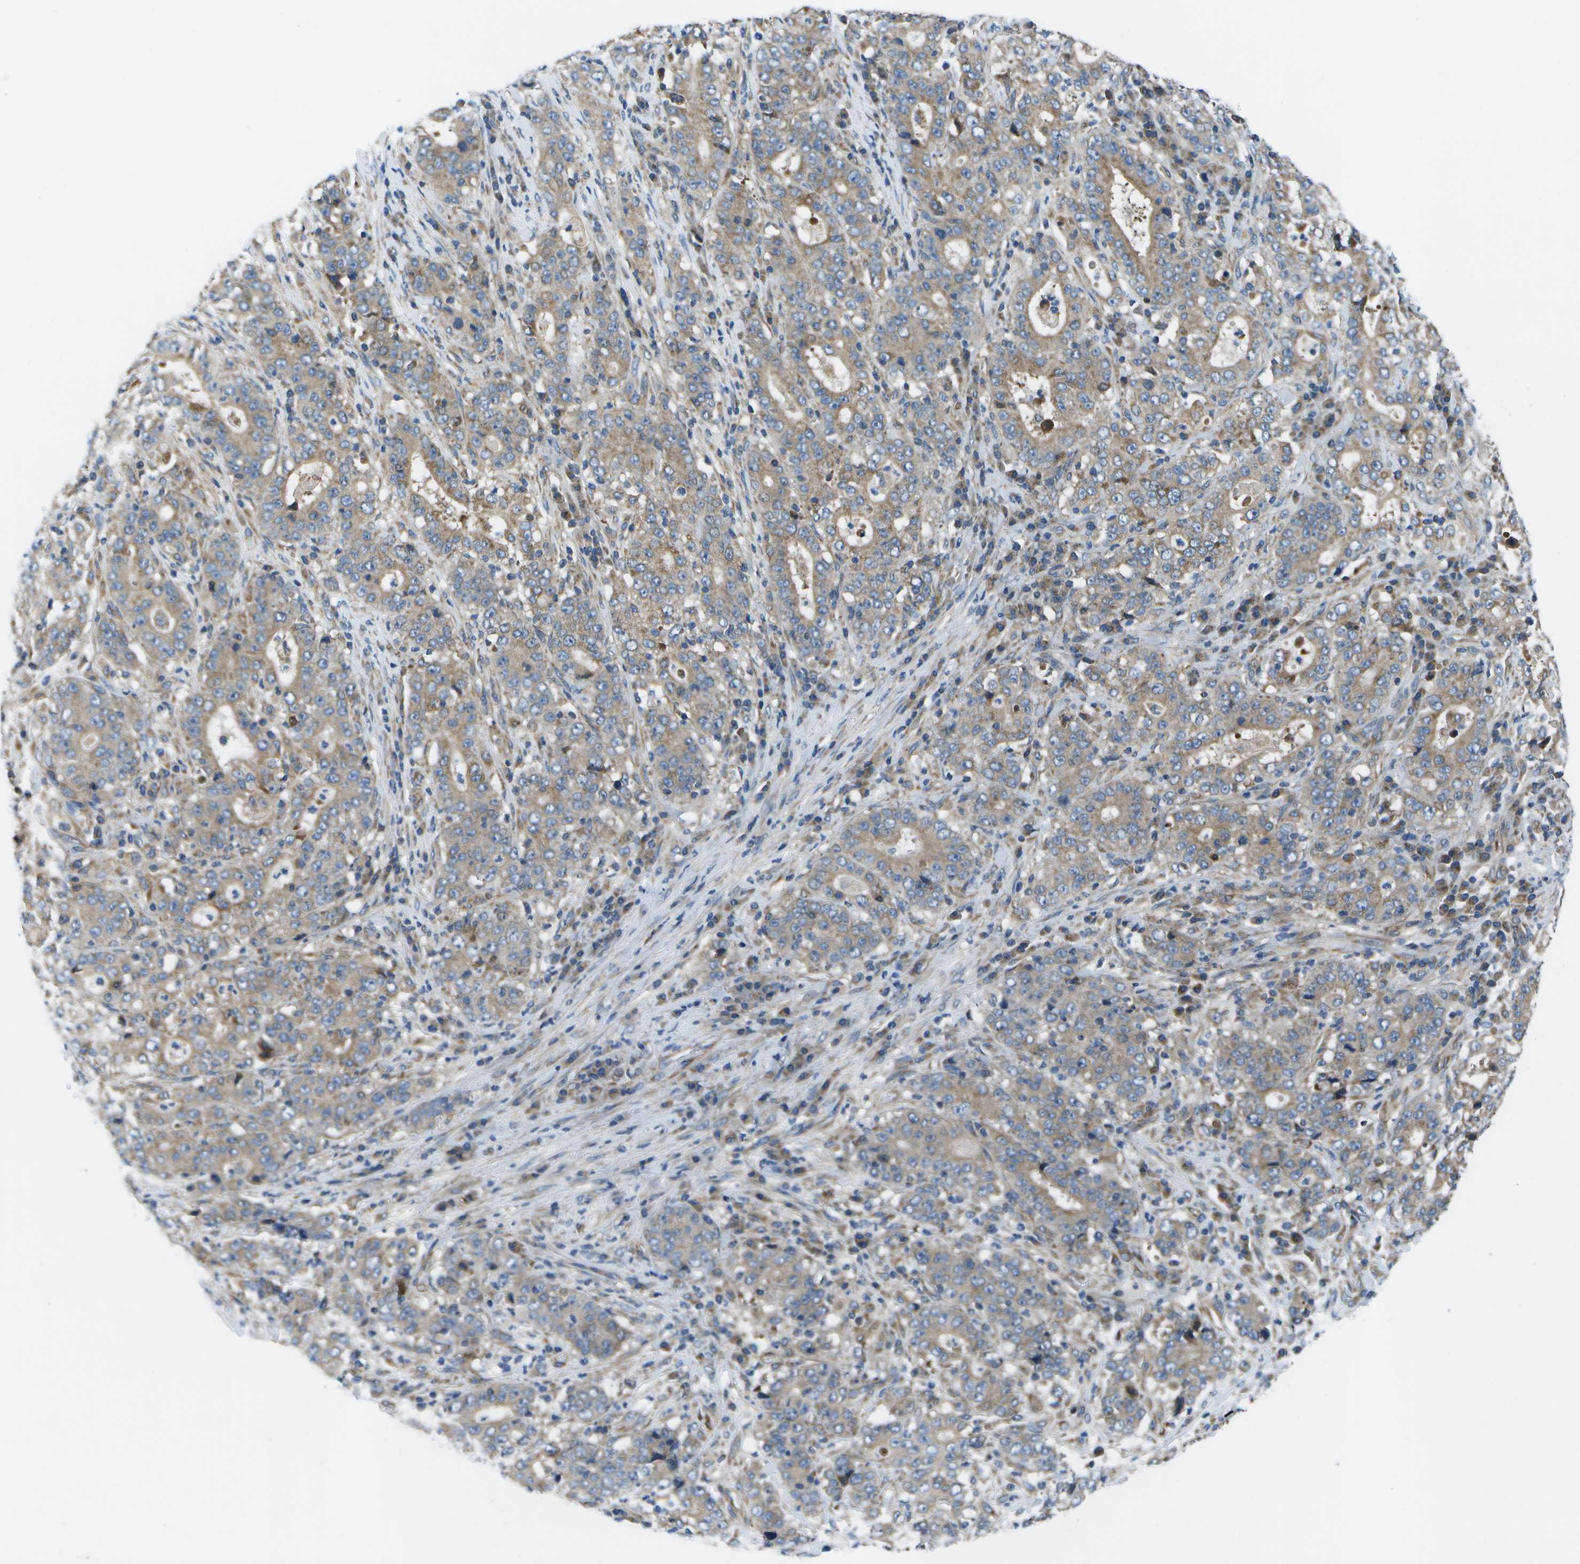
{"staining": {"intensity": "weak", "quantity": ">75%", "location": "cytoplasmic/membranous"}, "tissue": "stomach cancer", "cell_type": "Tumor cells", "image_type": "cancer", "snomed": [{"axis": "morphology", "description": "Normal tissue, NOS"}, {"axis": "morphology", "description": "Adenocarcinoma, NOS"}, {"axis": "topography", "description": "Stomach, upper"}, {"axis": "topography", "description": "Stomach"}], "caption": "An IHC image of tumor tissue is shown. Protein staining in brown highlights weak cytoplasmic/membranous positivity in adenocarcinoma (stomach) within tumor cells.", "gene": "MVK", "patient": {"sex": "male", "age": 59}}